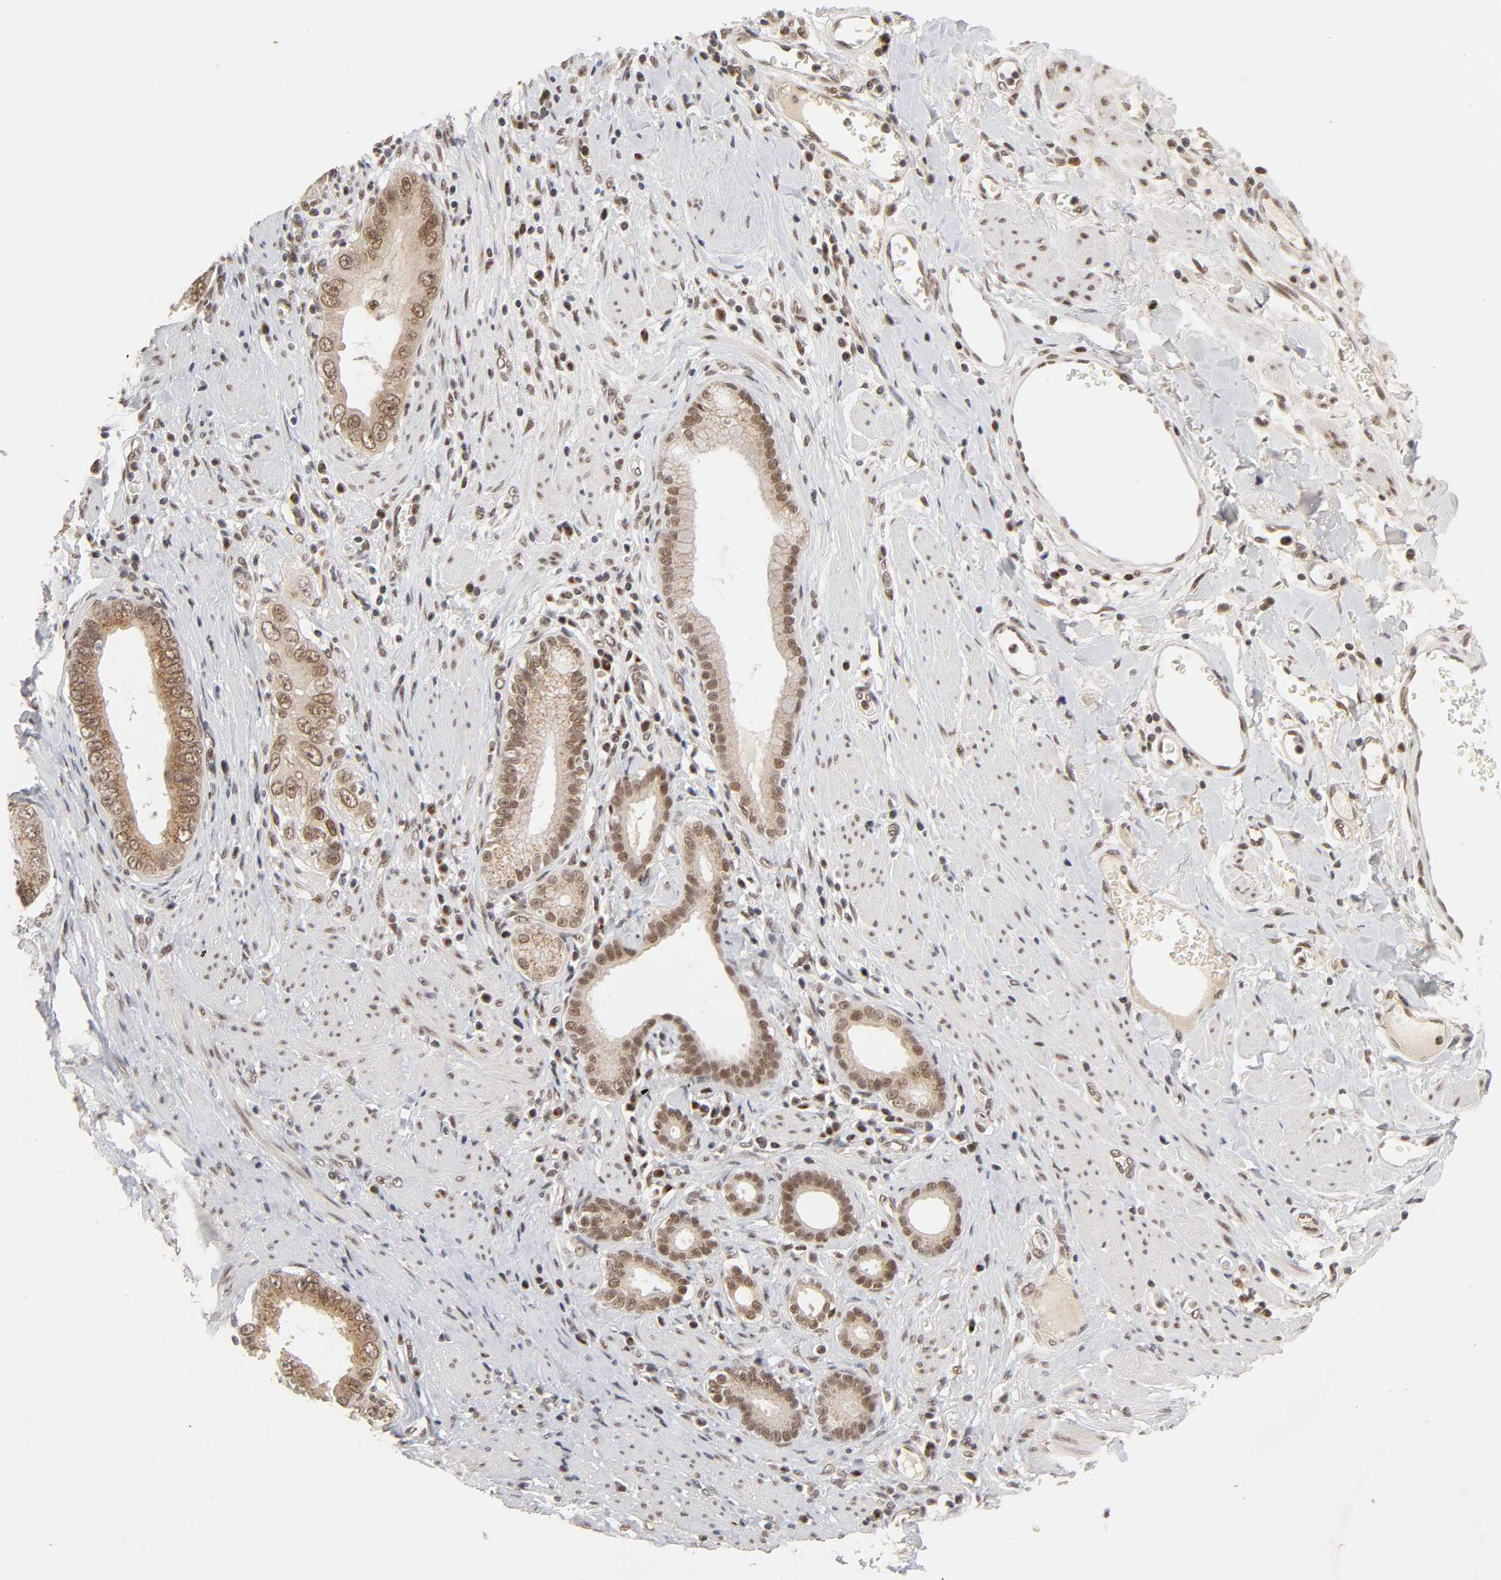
{"staining": {"intensity": "moderate", "quantity": ">75%", "location": "cytoplasmic/membranous,nuclear"}, "tissue": "pancreatic cancer", "cell_type": "Tumor cells", "image_type": "cancer", "snomed": [{"axis": "morphology", "description": "Normal tissue, NOS"}, {"axis": "topography", "description": "Lymph node"}], "caption": "Human pancreatic cancer stained for a protein (brown) reveals moderate cytoplasmic/membranous and nuclear positive staining in about >75% of tumor cells.", "gene": "EP300", "patient": {"sex": "male", "age": 50}}